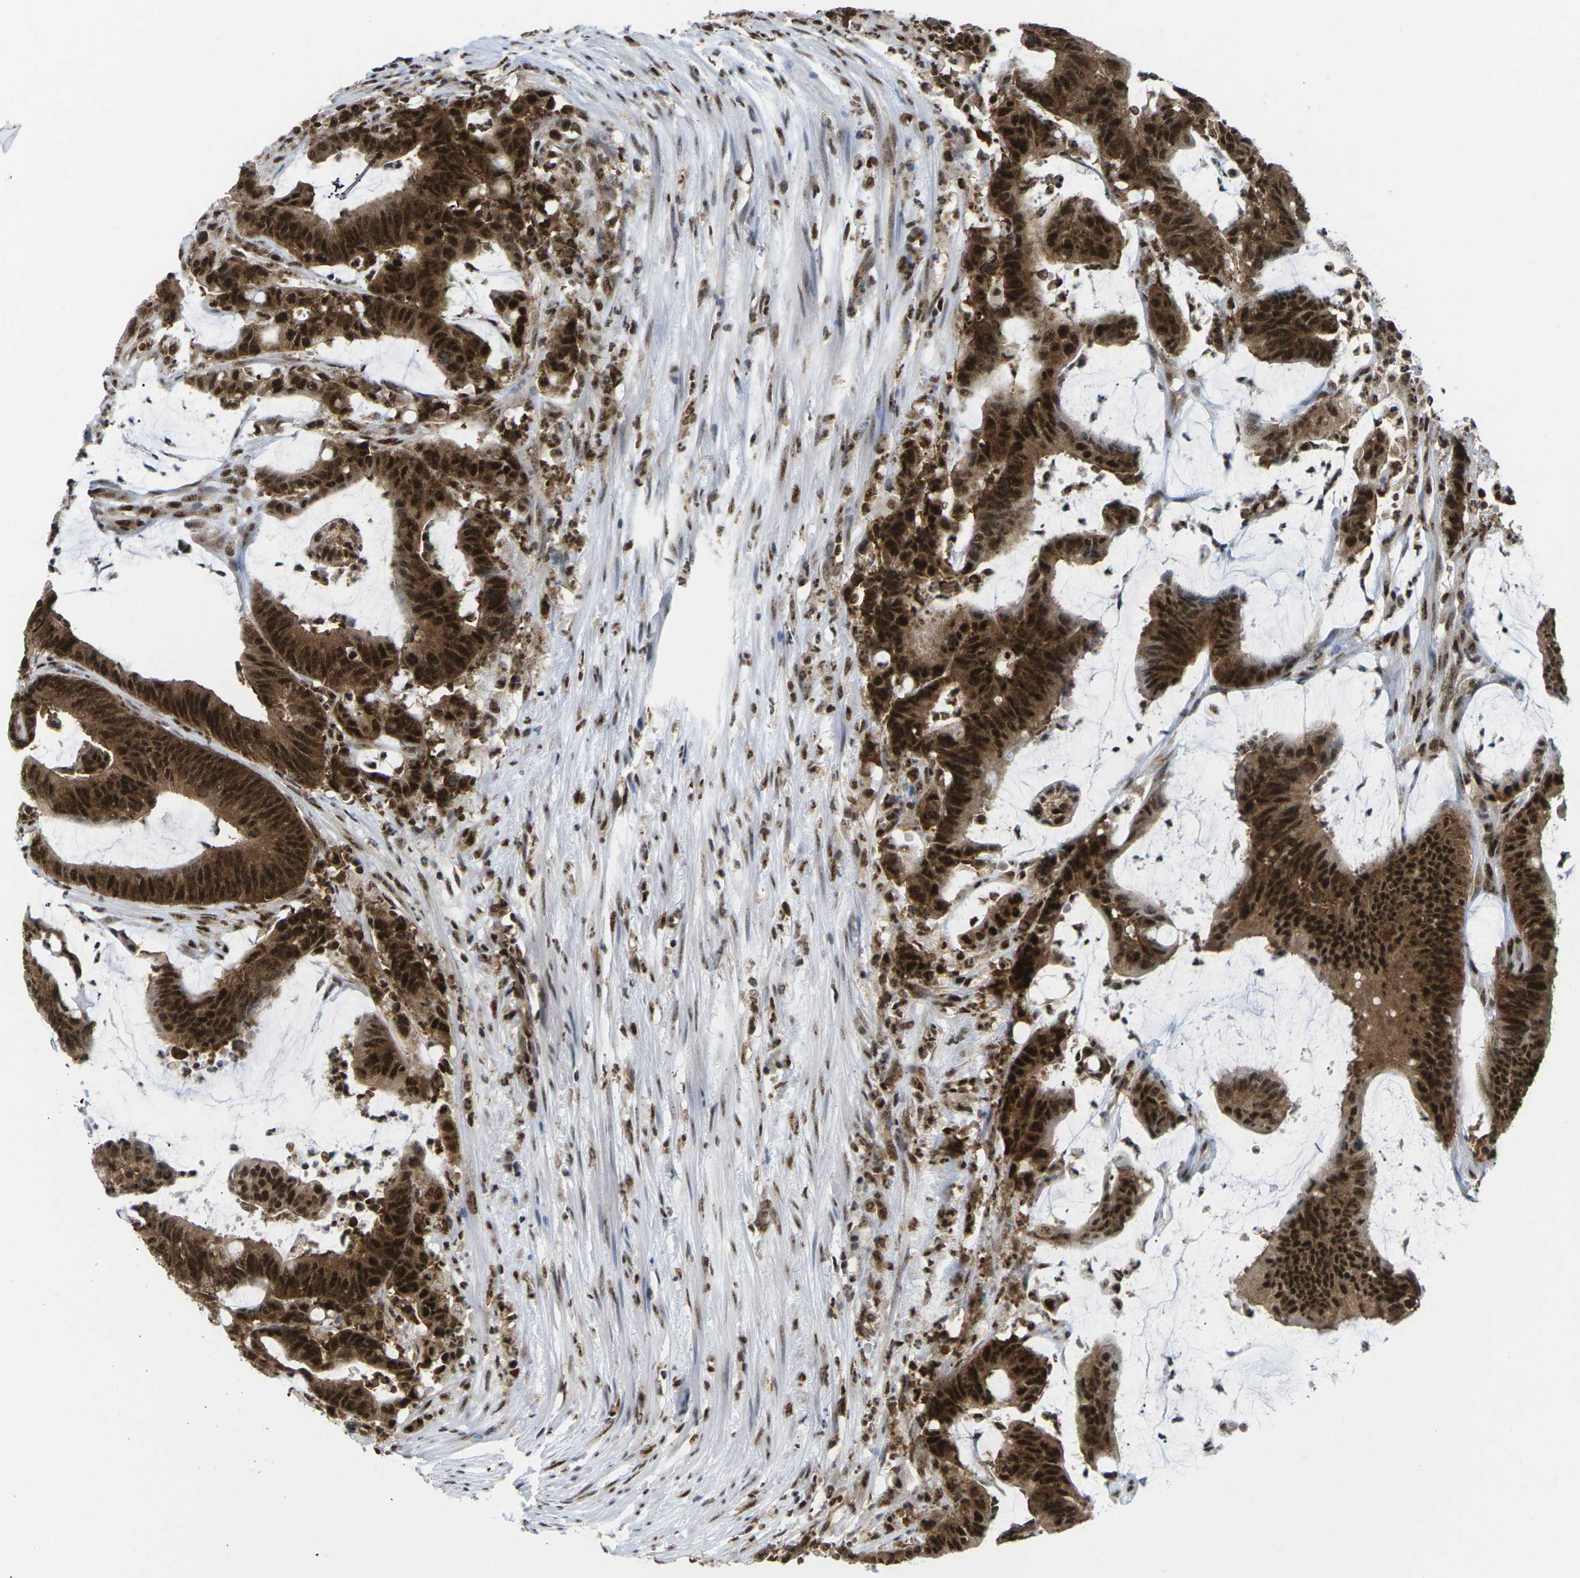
{"staining": {"intensity": "strong", "quantity": ">75%", "location": "cytoplasmic/membranous,nuclear"}, "tissue": "colorectal cancer", "cell_type": "Tumor cells", "image_type": "cancer", "snomed": [{"axis": "morphology", "description": "Adenocarcinoma, NOS"}, {"axis": "topography", "description": "Rectum"}], "caption": "The histopathology image exhibits a brown stain indicating the presence of a protein in the cytoplasmic/membranous and nuclear of tumor cells in colorectal cancer (adenocarcinoma).", "gene": "MAGOH", "patient": {"sex": "female", "age": 66}}